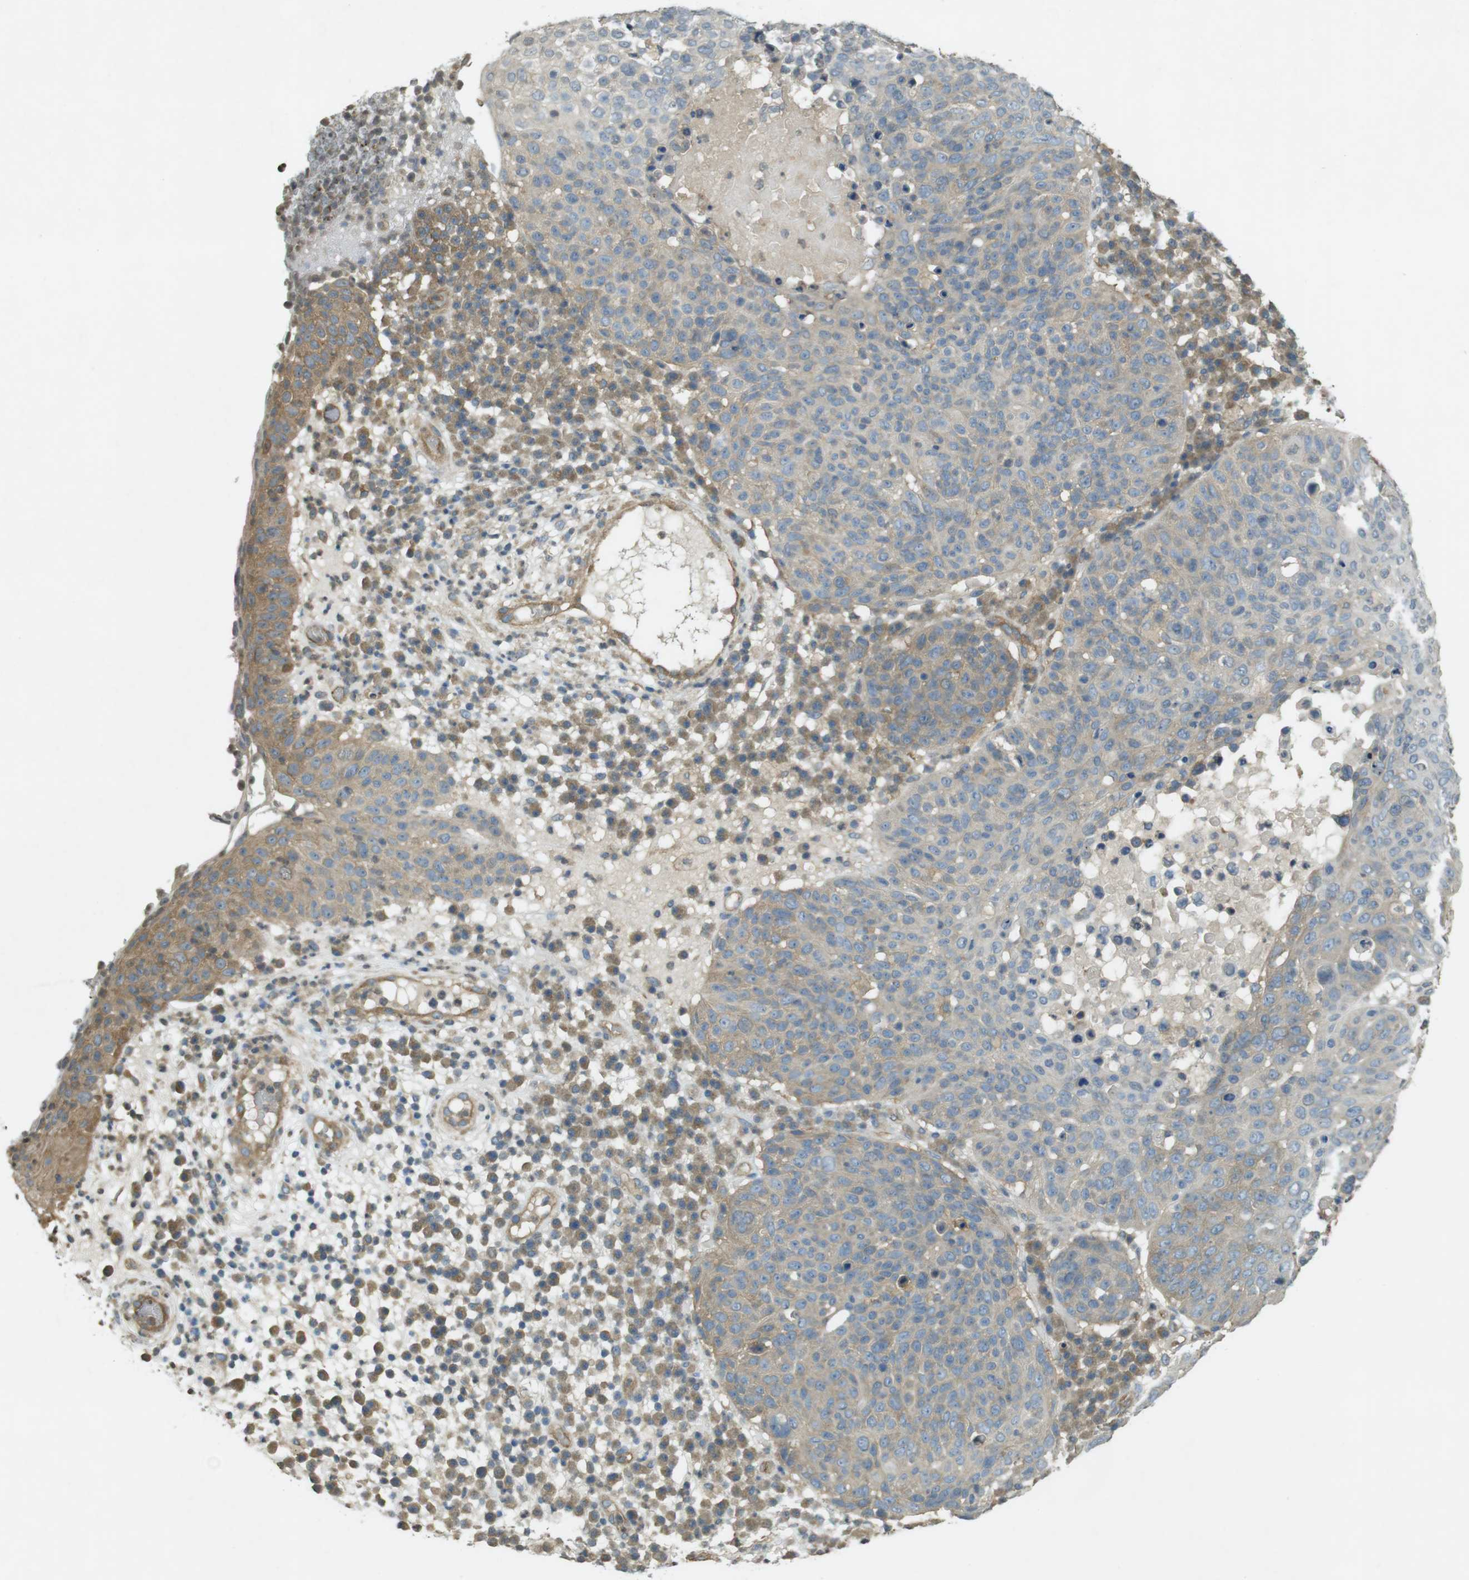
{"staining": {"intensity": "weak", "quantity": "25%-75%", "location": "cytoplasmic/membranous"}, "tissue": "skin cancer", "cell_type": "Tumor cells", "image_type": "cancer", "snomed": [{"axis": "morphology", "description": "Squamous cell carcinoma in situ, NOS"}, {"axis": "morphology", "description": "Squamous cell carcinoma, NOS"}, {"axis": "topography", "description": "Skin"}], "caption": "This photomicrograph exhibits IHC staining of human skin squamous cell carcinoma, with low weak cytoplasmic/membranous staining in approximately 25%-75% of tumor cells.", "gene": "KIF5B", "patient": {"sex": "male", "age": 93}}